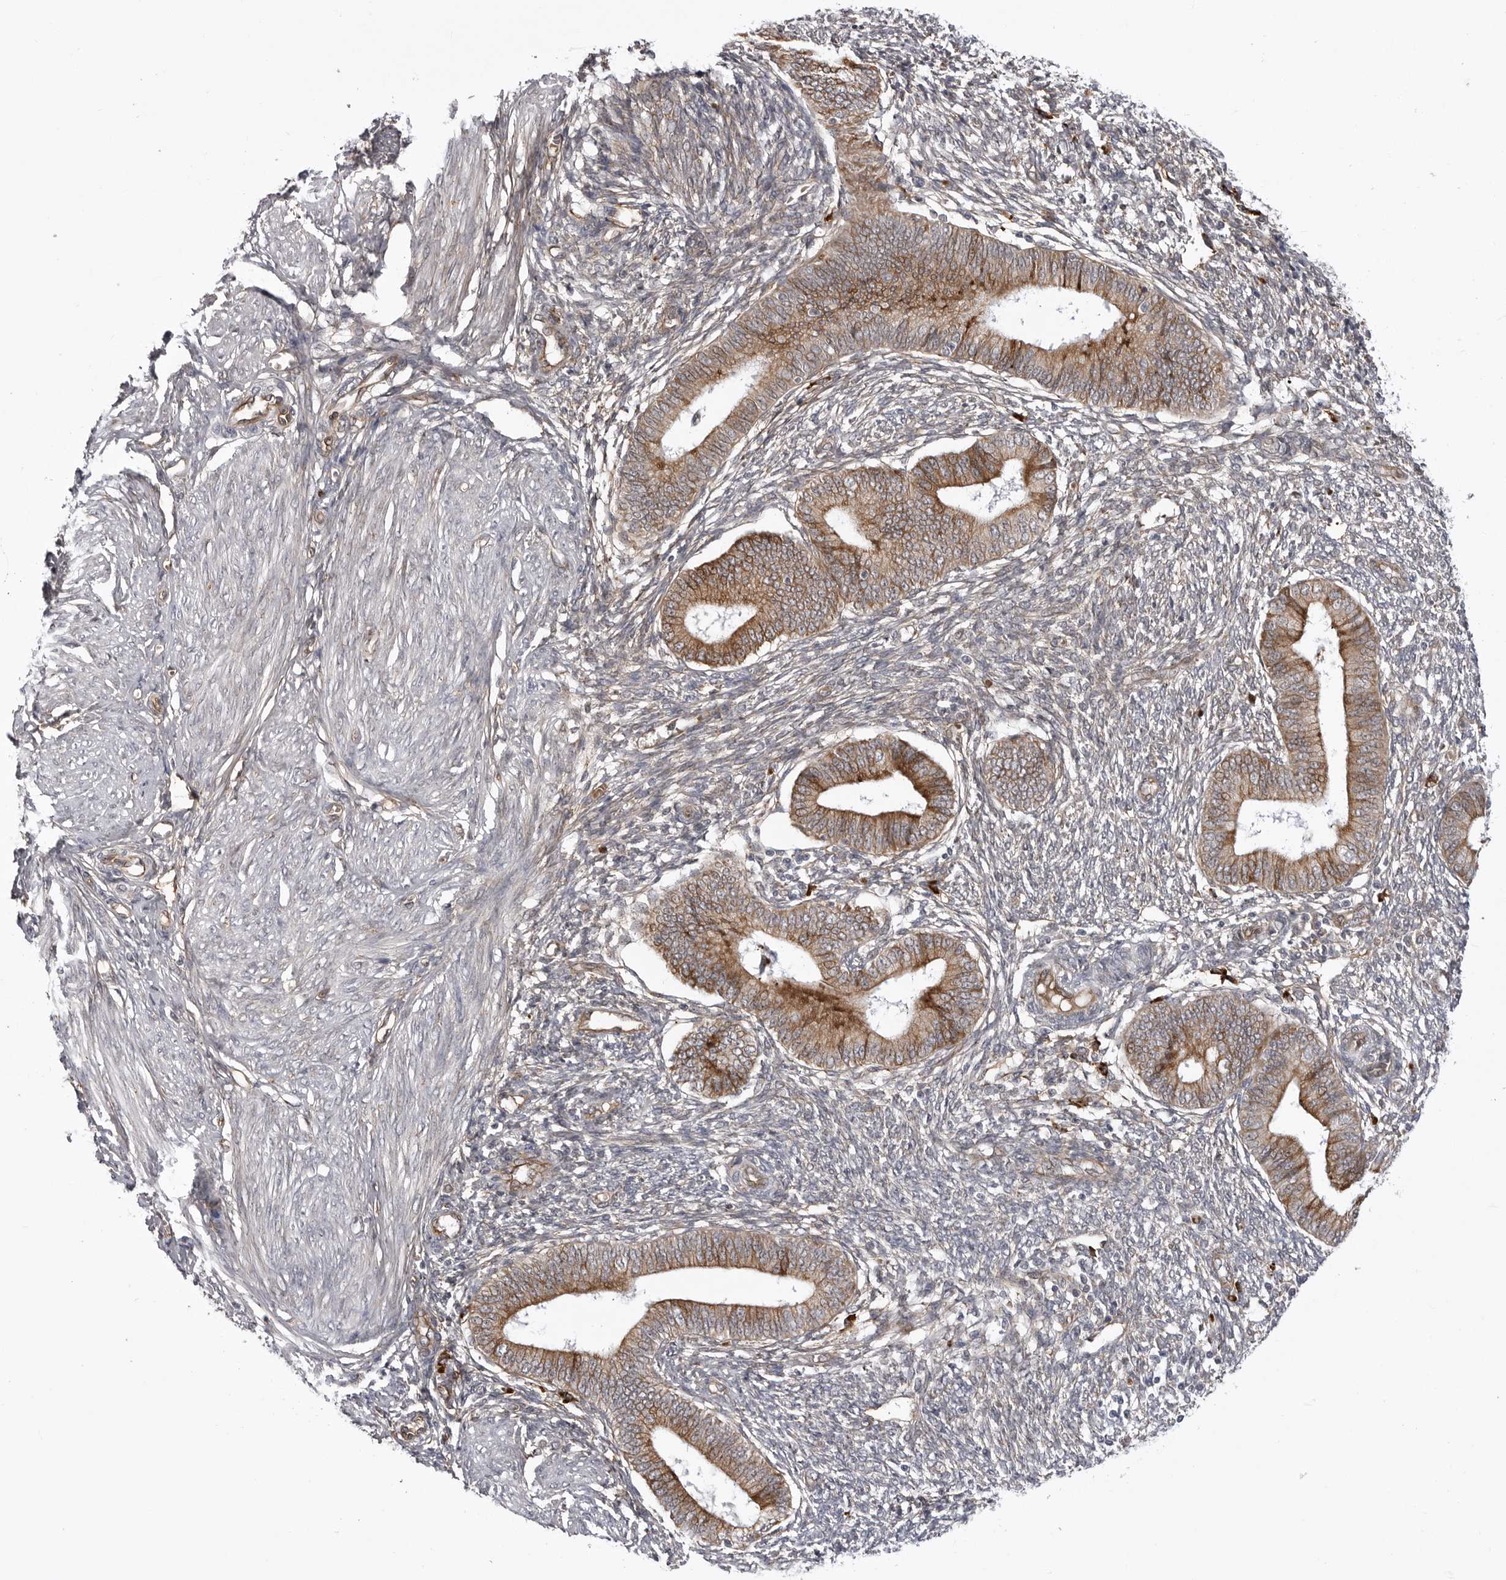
{"staining": {"intensity": "moderate", "quantity": "25%-75%", "location": "cytoplasmic/membranous"}, "tissue": "endometrium", "cell_type": "Cells in endometrial stroma", "image_type": "normal", "snomed": [{"axis": "morphology", "description": "Normal tissue, NOS"}, {"axis": "topography", "description": "Endometrium"}], "caption": "Immunohistochemistry (IHC) of benign human endometrium displays medium levels of moderate cytoplasmic/membranous positivity in about 25%-75% of cells in endometrial stroma. (DAB (3,3'-diaminobenzidine) = brown stain, brightfield microscopy at high magnification).", "gene": "ARL5A", "patient": {"sex": "female", "age": 46}}